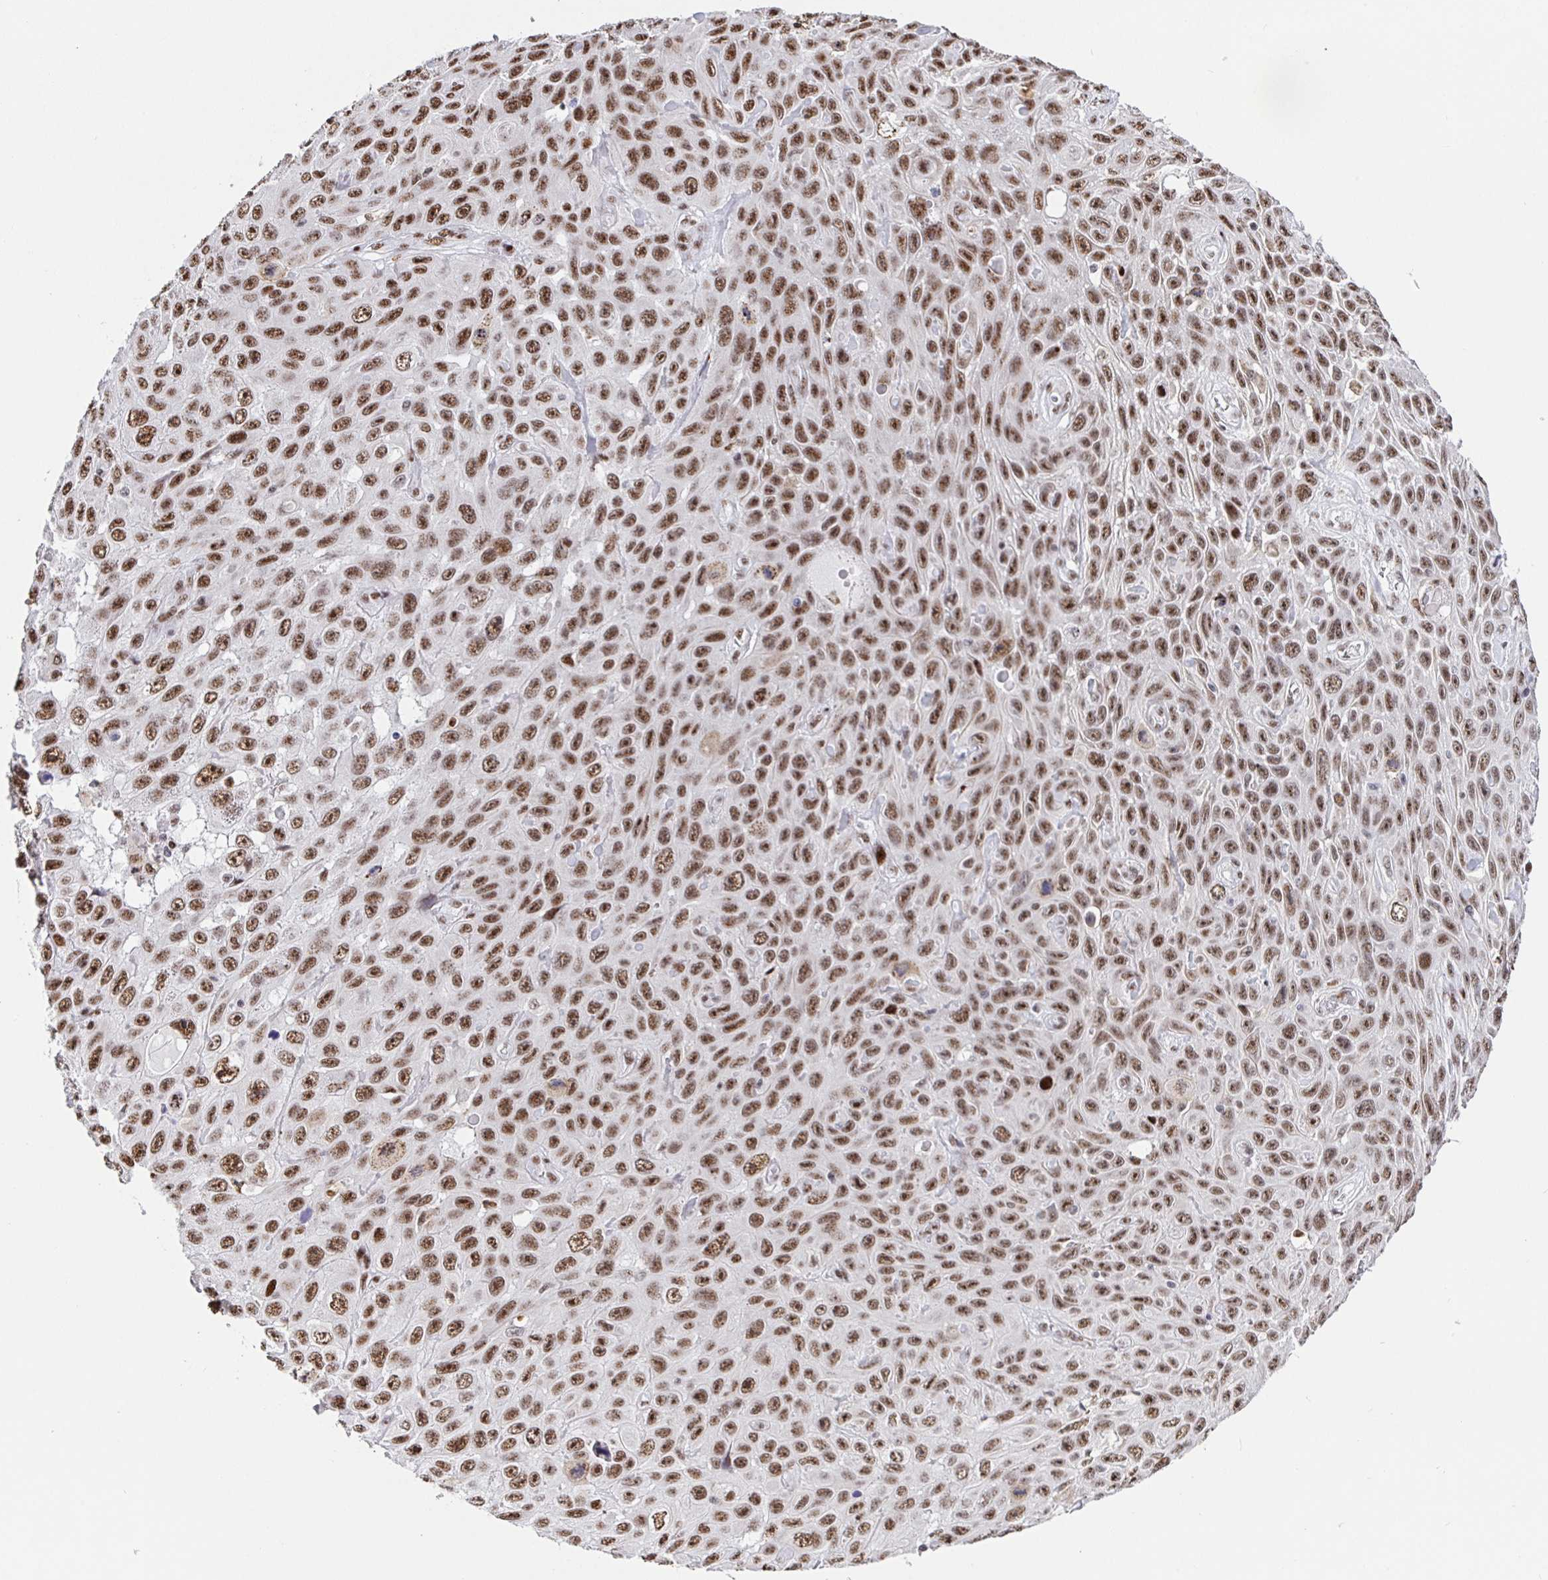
{"staining": {"intensity": "moderate", "quantity": ">75%", "location": "nuclear"}, "tissue": "skin cancer", "cell_type": "Tumor cells", "image_type": "cancer", "snomed": [{"axis": "morphology", "description": "Squamous cell carcinoma, NOS"}, {"axis": "topography", "description": "Skin"}], "caption": "This histopathology image demonstrates immunohistochemistry (IHC) staining of skin cancer, with medium moderate nuclear expression in about >75% of tumor cells.", "gene": "SETD5", "patient": {"sex": "male", "age": 82}}